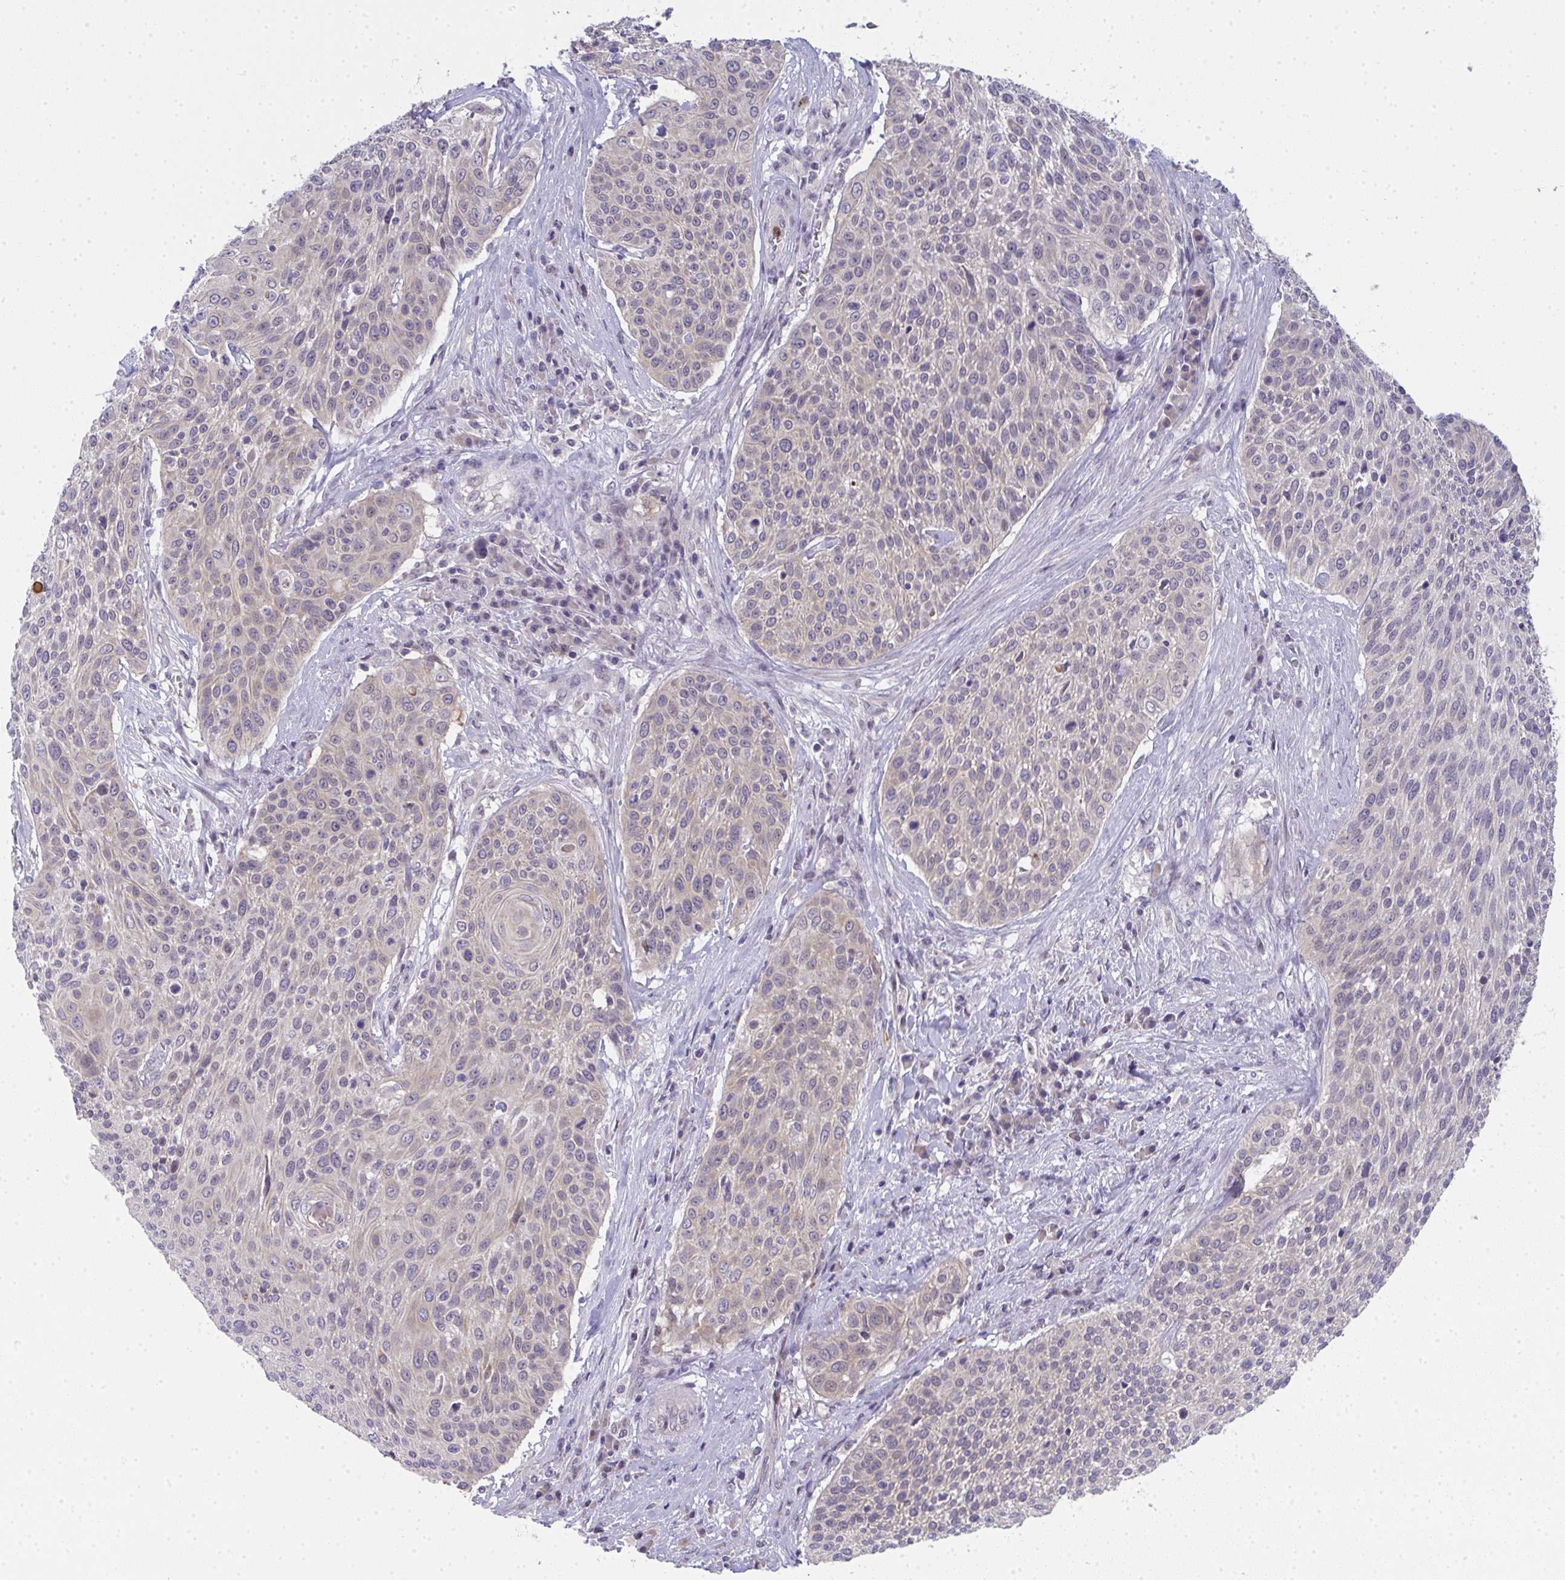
{"staining": {"intensity": "weak", "quantity": "<25%", "location": "nuclear"}, "tissue": "cervical cancer", "cell_type": "Tumor cells", "image_type": "cancer", "snomed": [{"axis": "morphology", "description": "Squamous cell carcinoma, NOS"}, {"axis": "topography", "description": "Cervix"}], "caption": "DAB immunohistochemical staining of cervical cancer (squamous cell carcinoma) exhibits no significant positivity in tumor cells.", "gene": "RIOK1", "patient": {"sex": "female", "age": 31}}